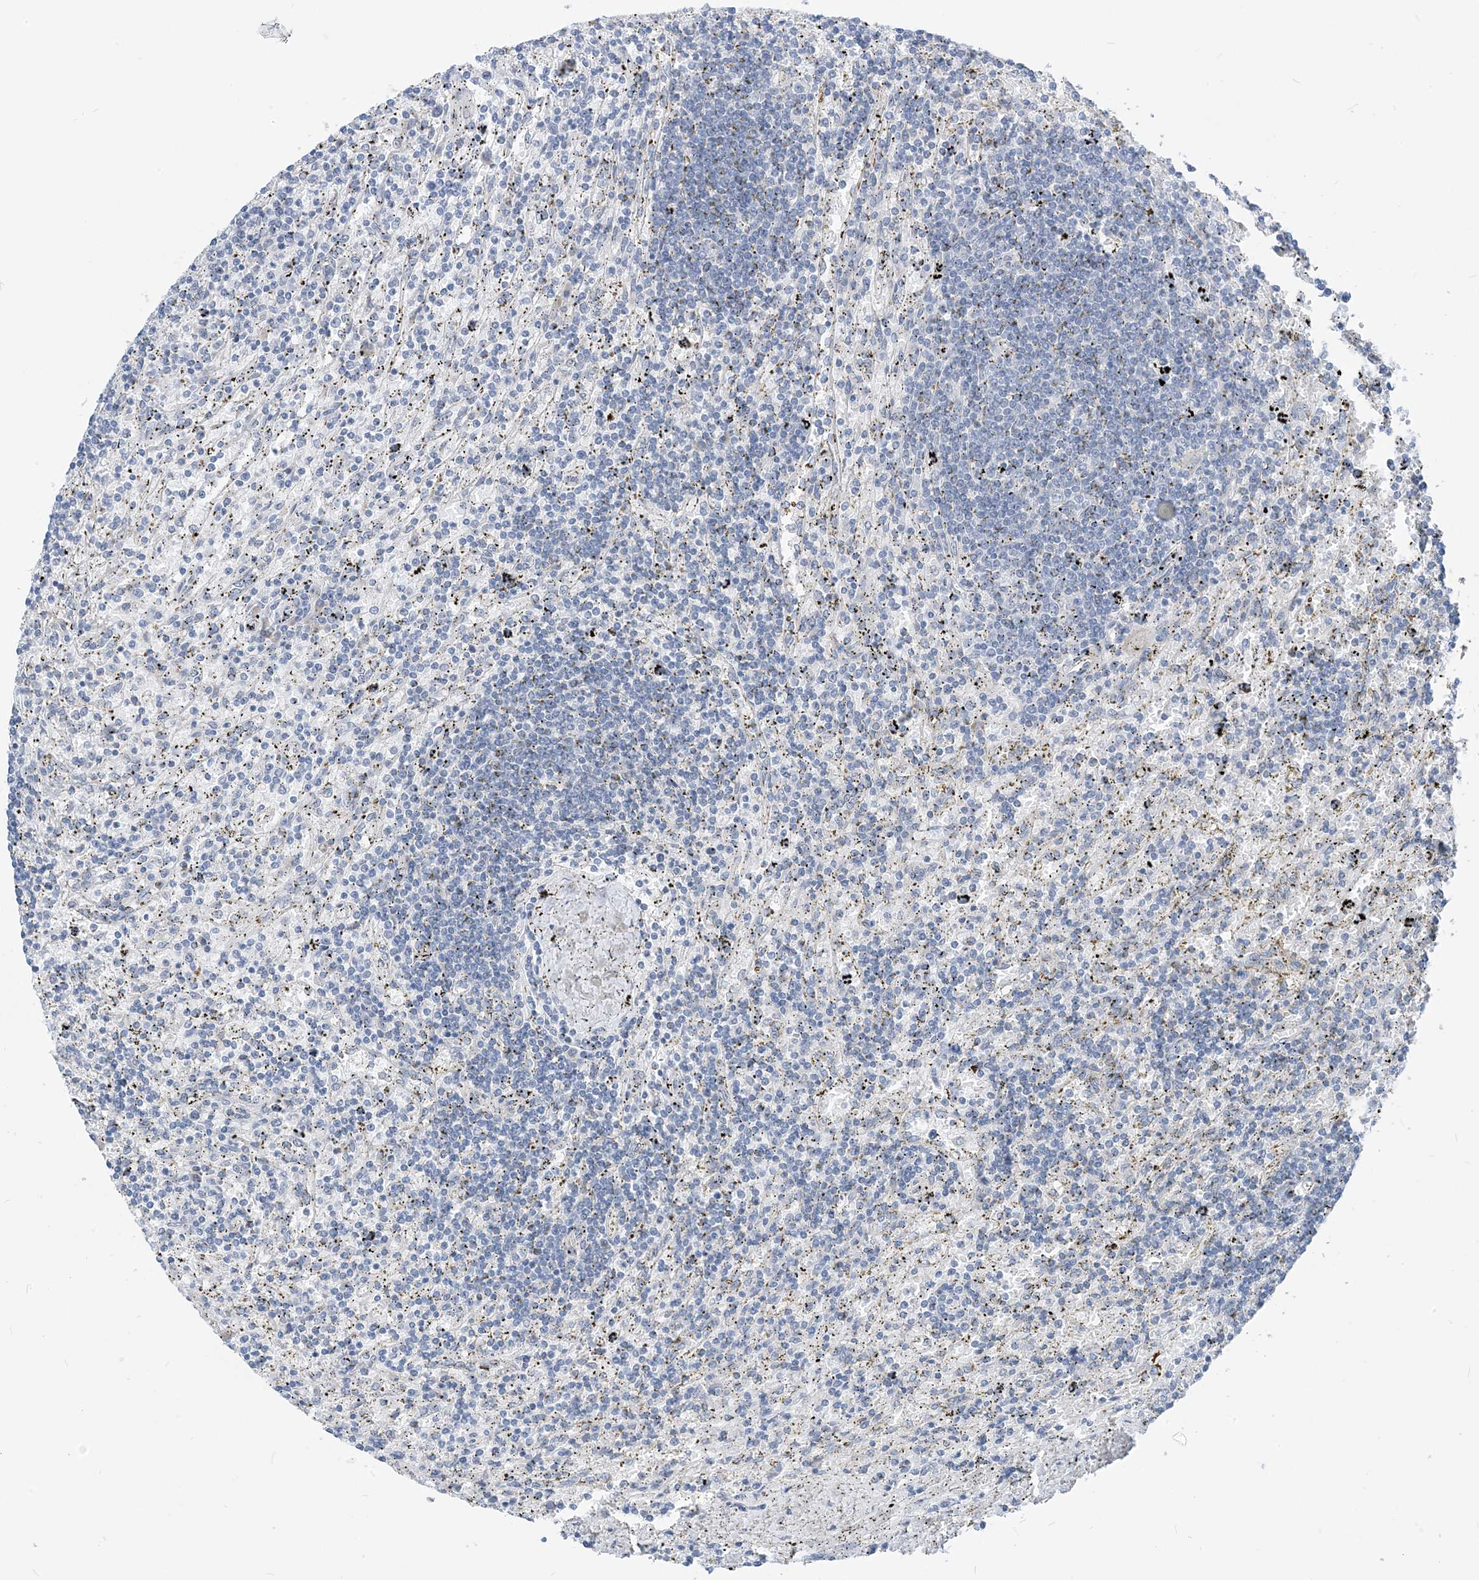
{"staining": {"intensity": "negative", "quantity": "none", "location": "none"}, "tissue": "lymphoma", "cell_type": "Tumor cells", "image_type": "cancer", "snomed": [{"axis": "morphology", "description": "Malignant lymphoma, non-Hodgkin's type, Low grade"}, {"axis": "topography", "description": "Spleen"}], "caption": "The image reveals no staining of tumor cells in low-grade malignant lymphoma, non-Hodgkin's type. Nuclei are stained in blue.", "gene": "PLEKHA3", "patient": {"sex": "male", "age": 76}}